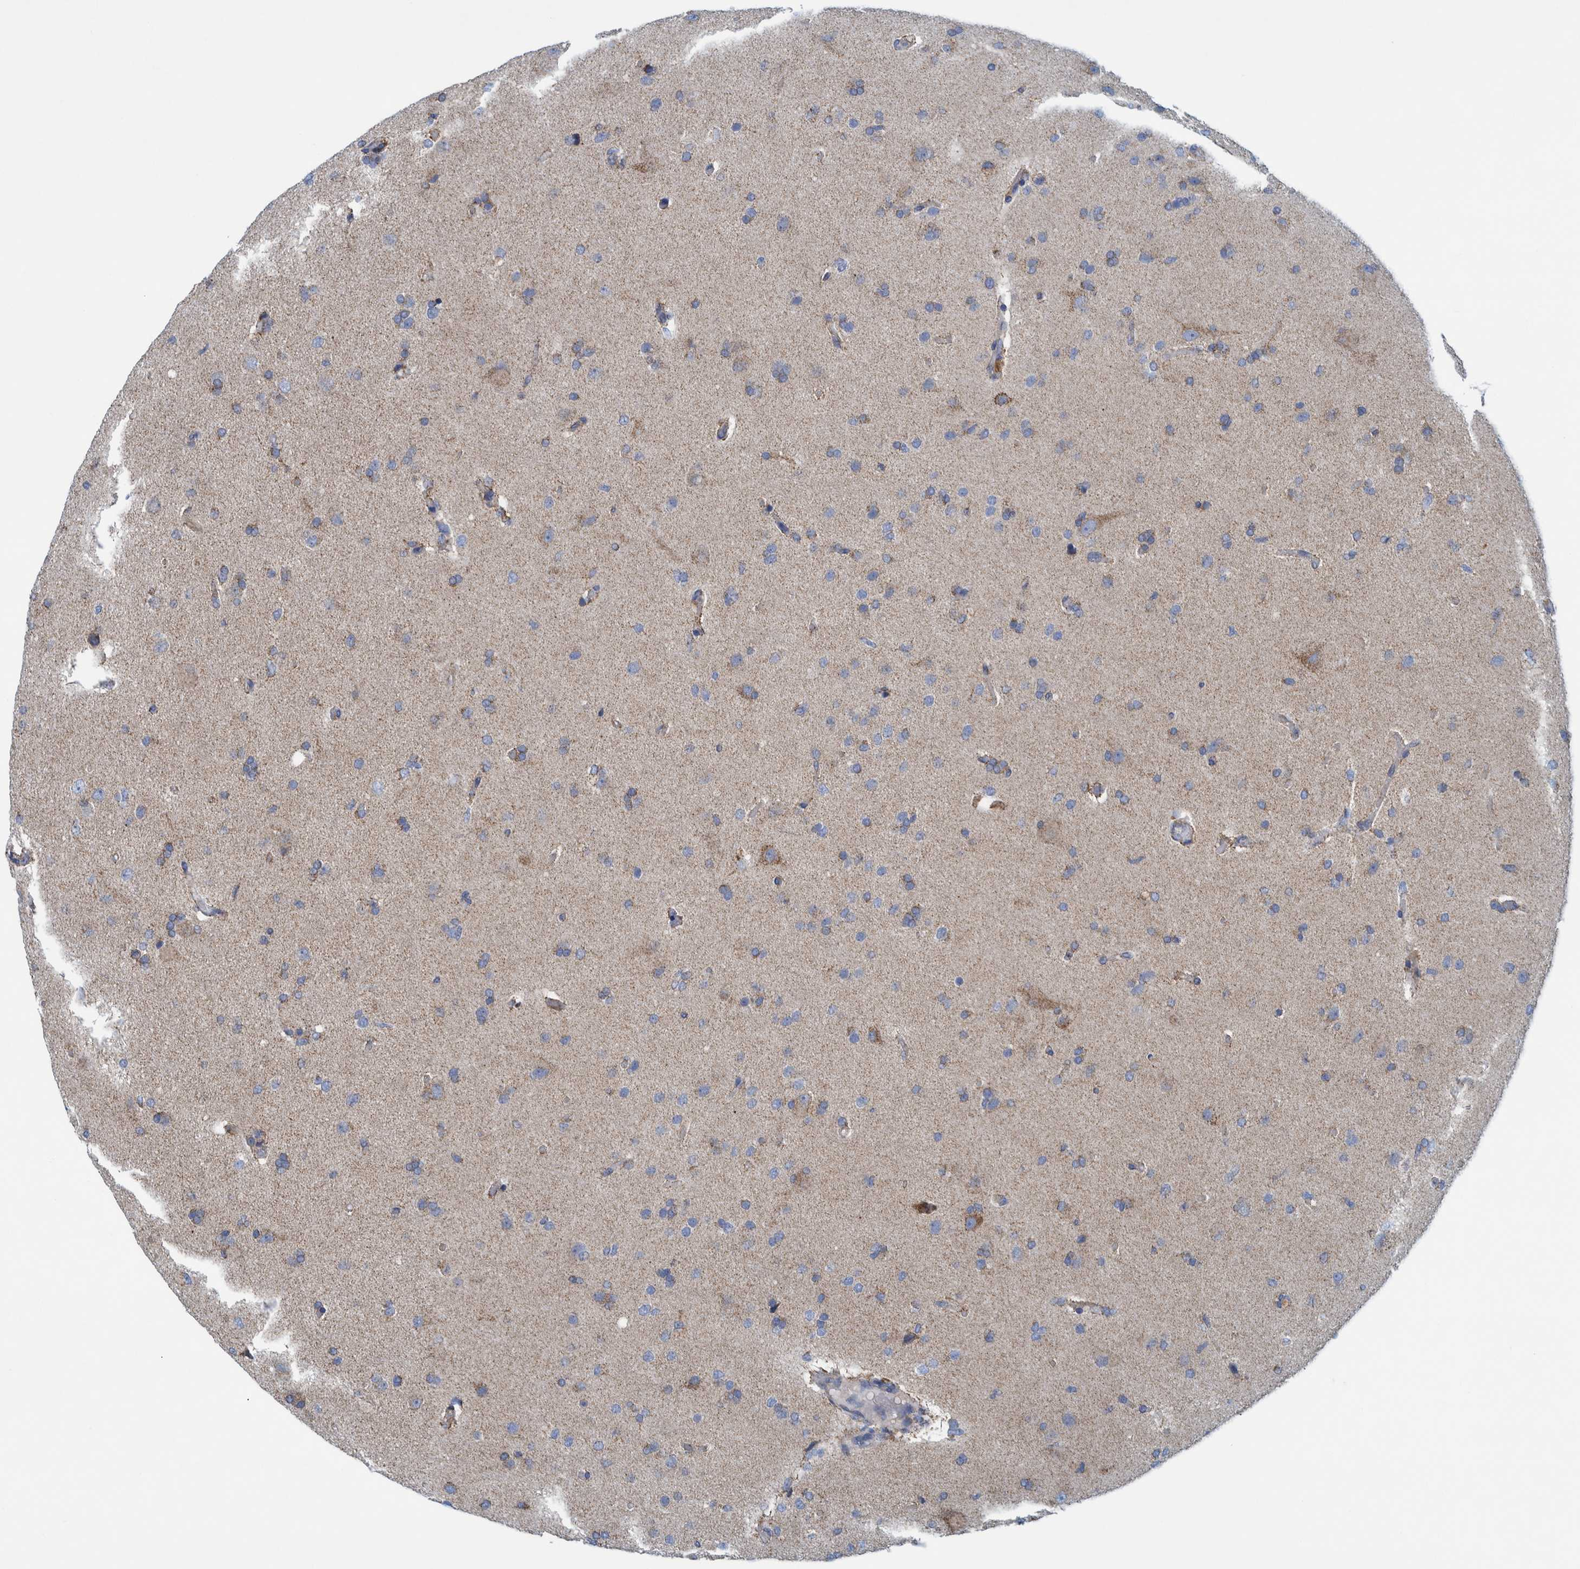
{"staining": {"intensity": "weak", "quantity": "<25%", "location": "cytoplasmic/membranous"}, "tissue": "glioma", "cell_type": "Tumor cells", "image_type": "cancer", "snomed": [{"axis": "morphology", "description": "Glioma, malignant, High grade"}, {"axis": "topography", "description": "Brain"}], "caption": "Immunohistochemistry (IHC) image of glioma stained for a protein (brown), which reveals no positivity in tumor cells.", "gene": "MRPS7", "patient": {"sex": "male", "age": 72}}